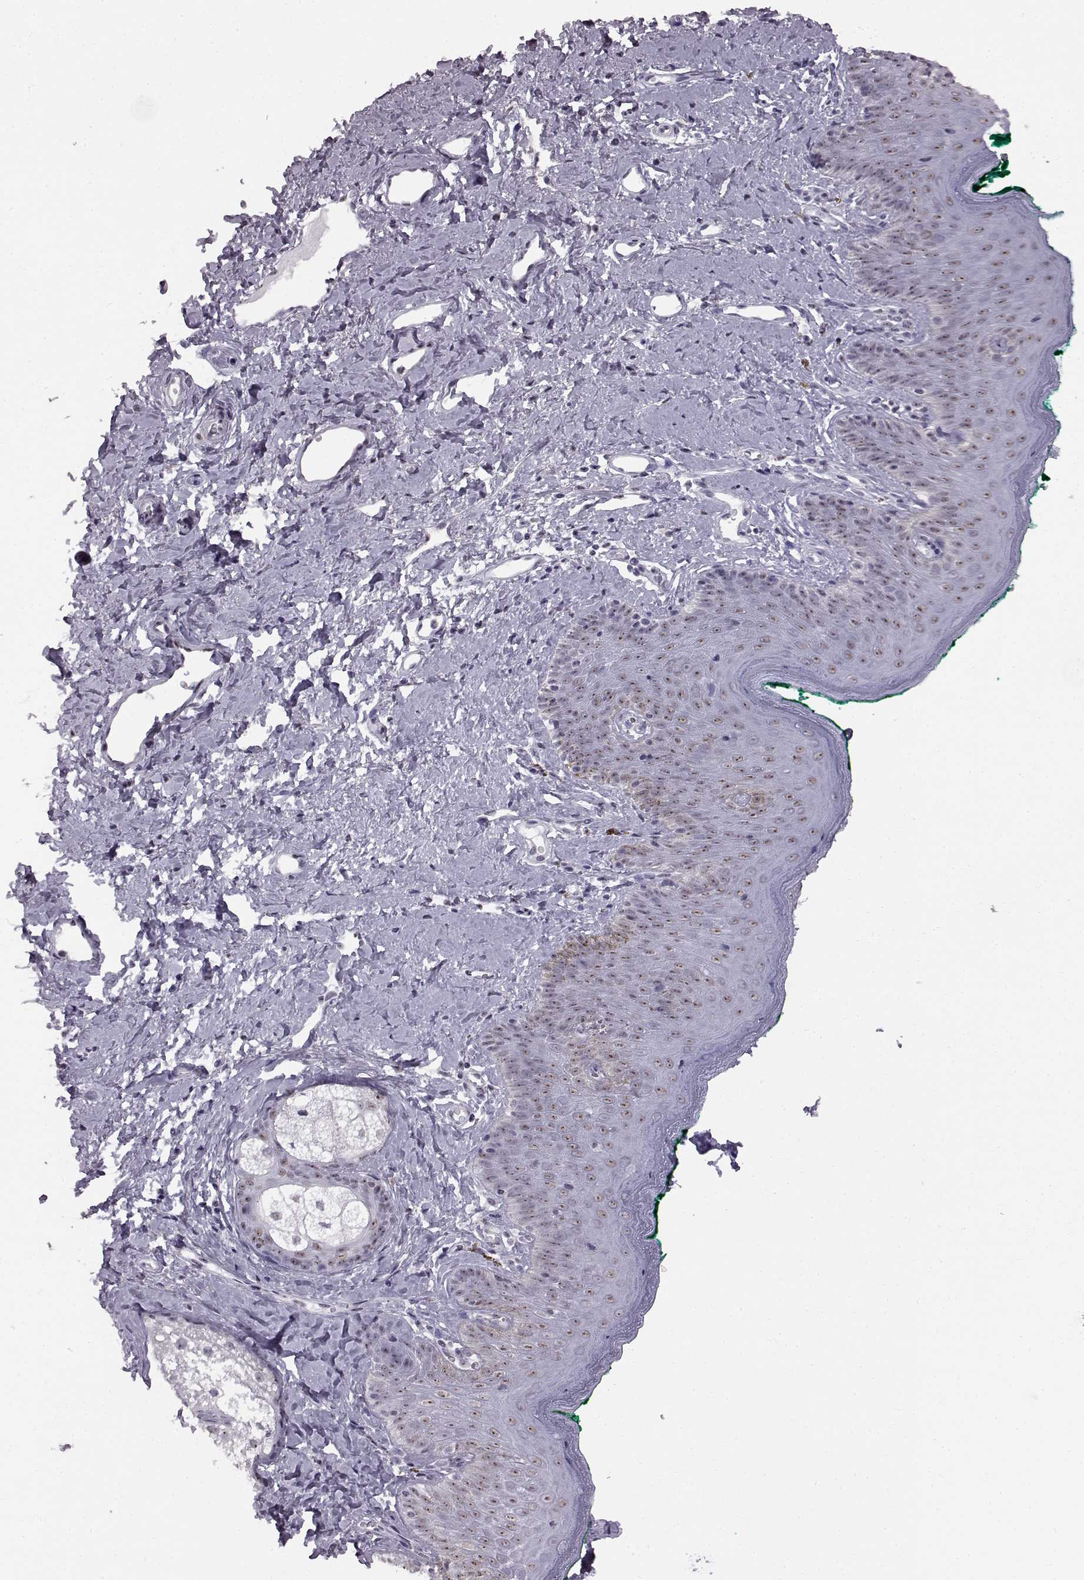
{"staining": {"intensity": "weak", "quantity": "25%-75%", "location": "nuclear"}, "tissue": "skin", "cell_type": "Epidermal cells", "image_type": "normal", "snomed": [{"axis": "morphology", "description": "Normal tissue, NOS"}, {"axis": "topography", "description": "Vulva"}], "caption": "High-magnification brightfield microscopy of unremarkable skin stained with DAB (3,3'-diaminobenzidine) (brown) and counterstained with hematoxylin (blue). epidermal cells exhibit weak nuclear staining is appreciated in approximately25%-75% of cells. (Stains: DAB in brown, nuclei in blue, Microscopy: brightfield microscopy at high magnification).", "gene": "ADGRG2", "patient": {"sex": "female", "age": 66}}